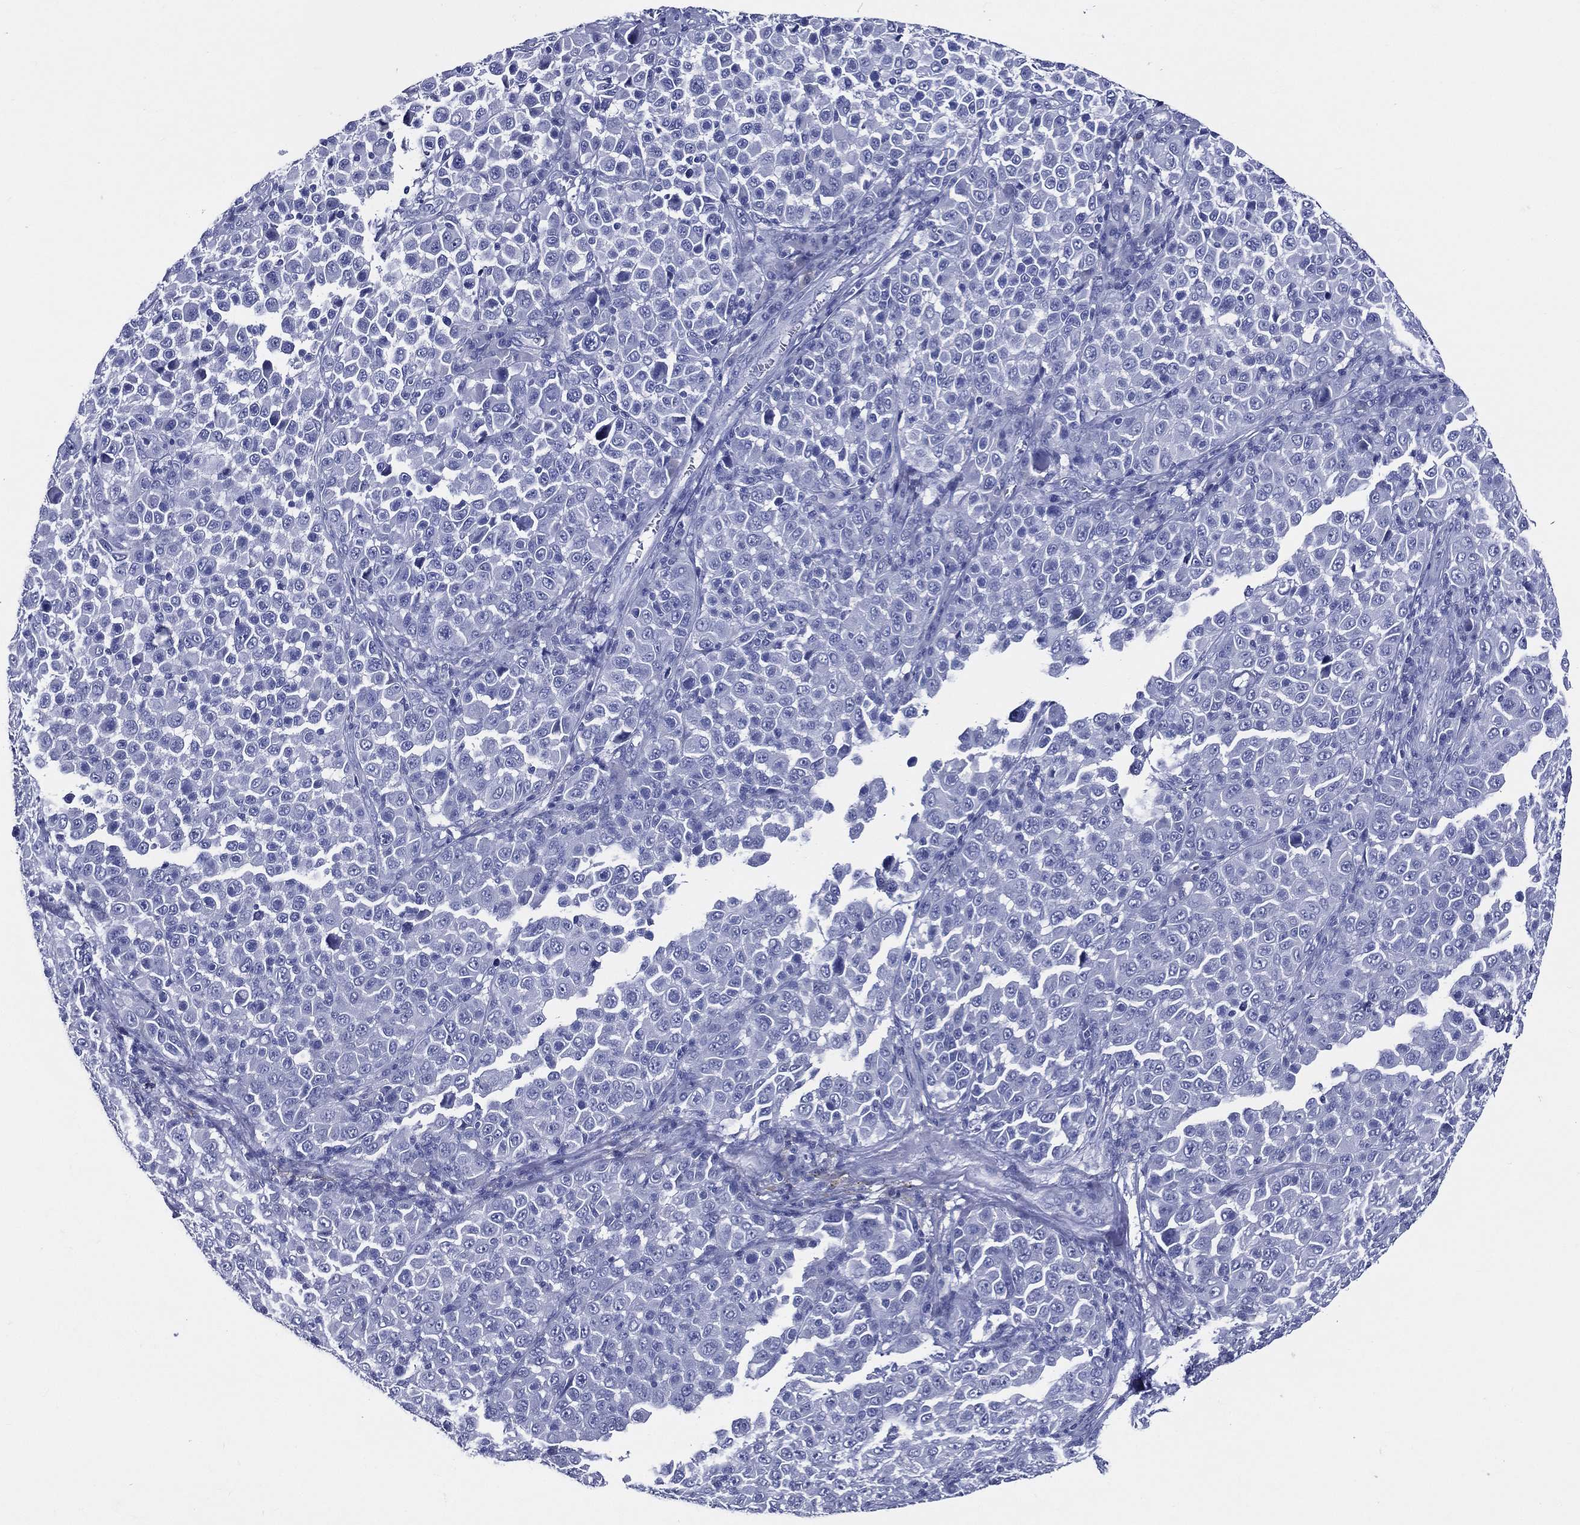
{"staining": {"intensity": "negative", "quantity": "none", "location": "none"}, "tissue": "melanoma", "cell_type": "Tumor cells", "image_type": "cancer", "snomed": [{"axis": "morphology", "description": "Malignant melanoma, NOS"}, {"axis": "topography", "description": "Skin"}], "caption": "Image shows no protein expression in tumor cells of malignant melanoma tissue. (DAB immunohistochemistry (IHC) visualized using brightfield microscopy, high magnification).", "gene": "ACE2", "patient": {"sex": "female", "age": 57}}